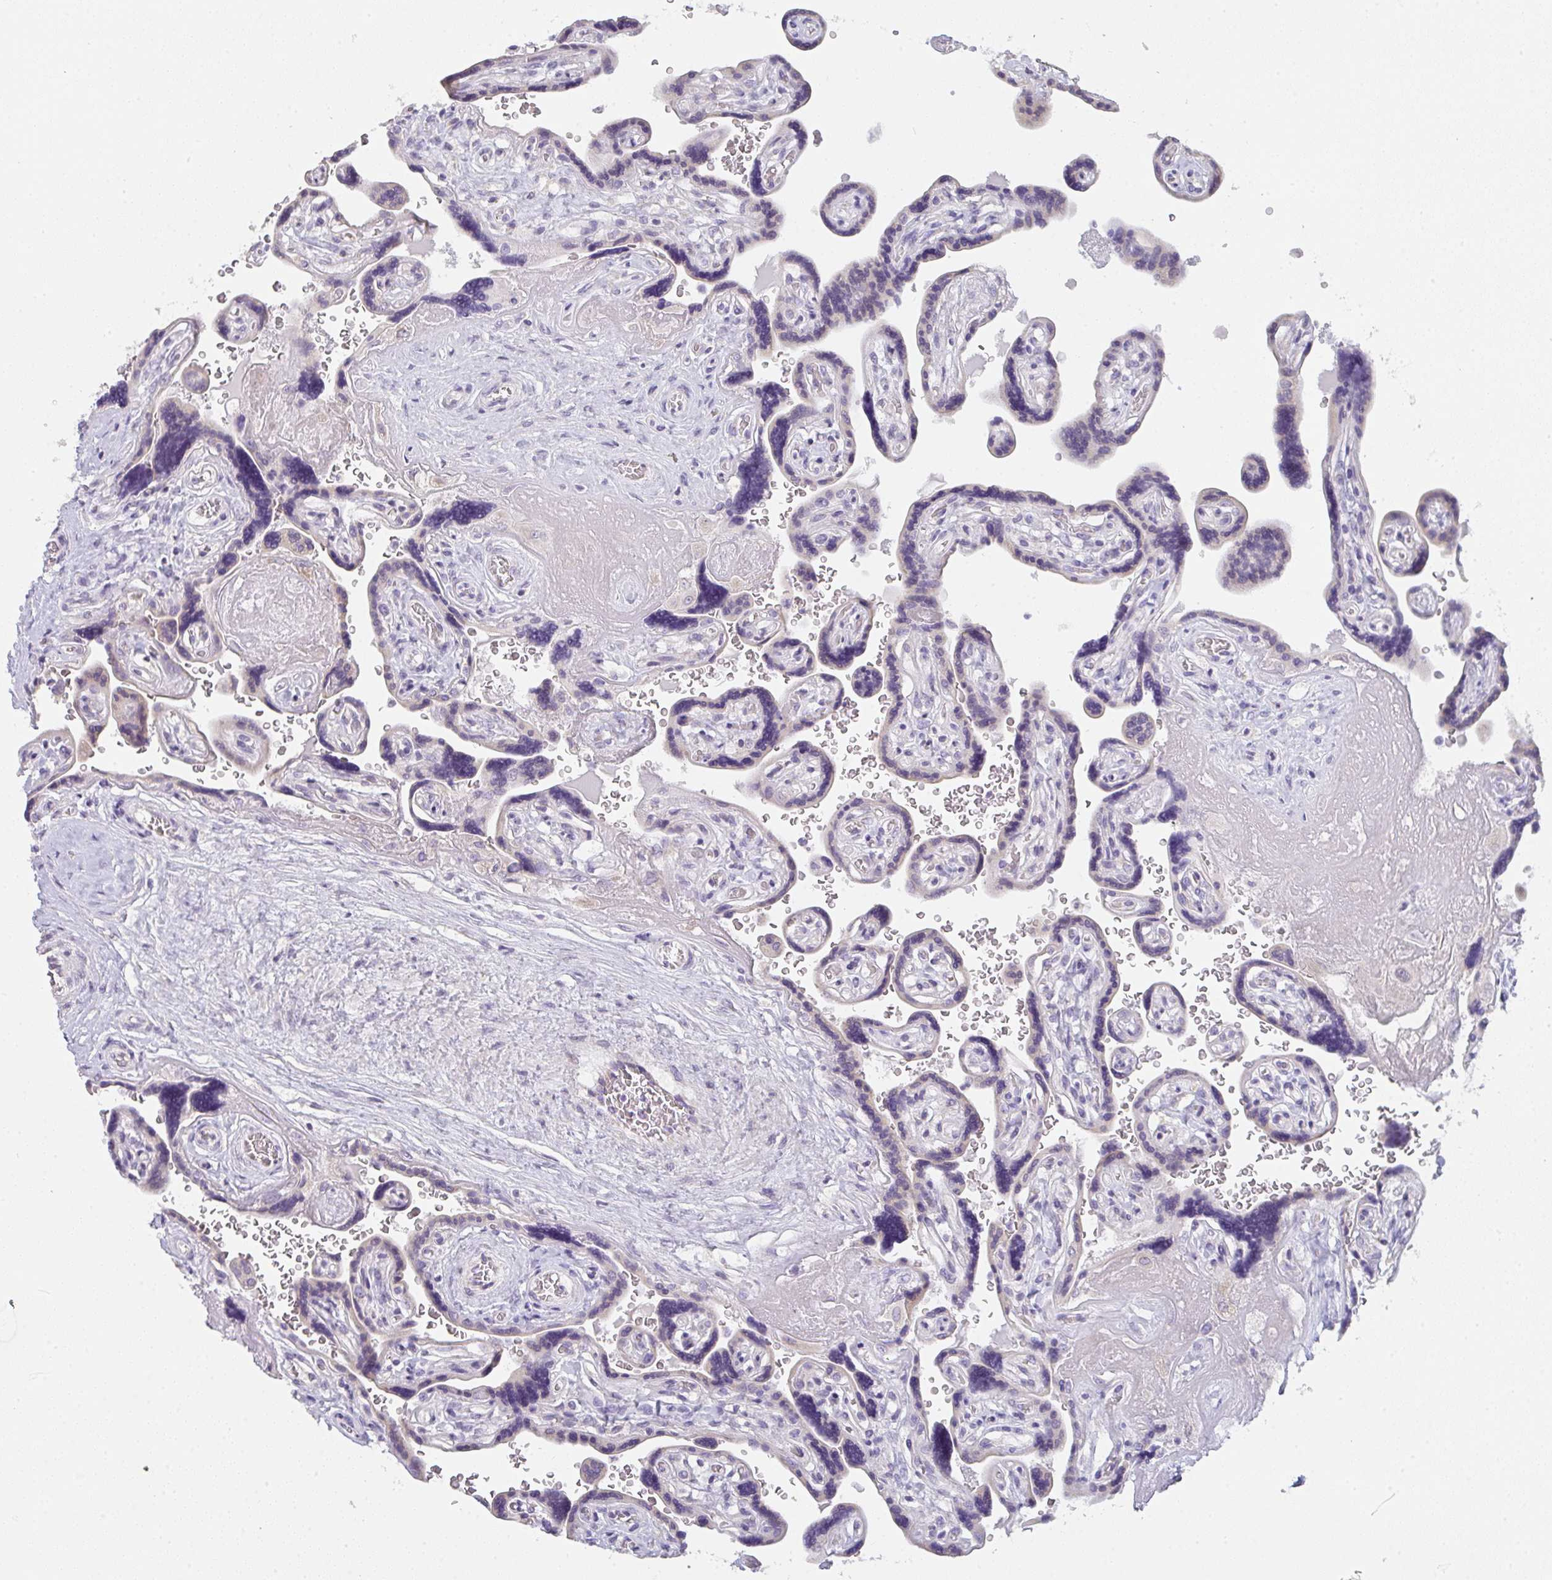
{"staining": {"intensity": "negative", "quantity": "none", "location": "none"}, "tissue": "placenta", "cell_type": "Decidual cells", "image_type": "normal", "snomed": [{"axis": "morphology", "description": "Normal tissue, NOS"}, {"axis": "topography", "description": "Placenta"}], "caption": "Decidual cells show no significant expression in unremarkable placenta. The staining is performed using DAB (3,3'-diaminobenzidine) brown chromogen with nuclei counter-stained in using hematoxylin.", "gene": "CACNA1S", "patient": {"sex": "female", "age": 32}}